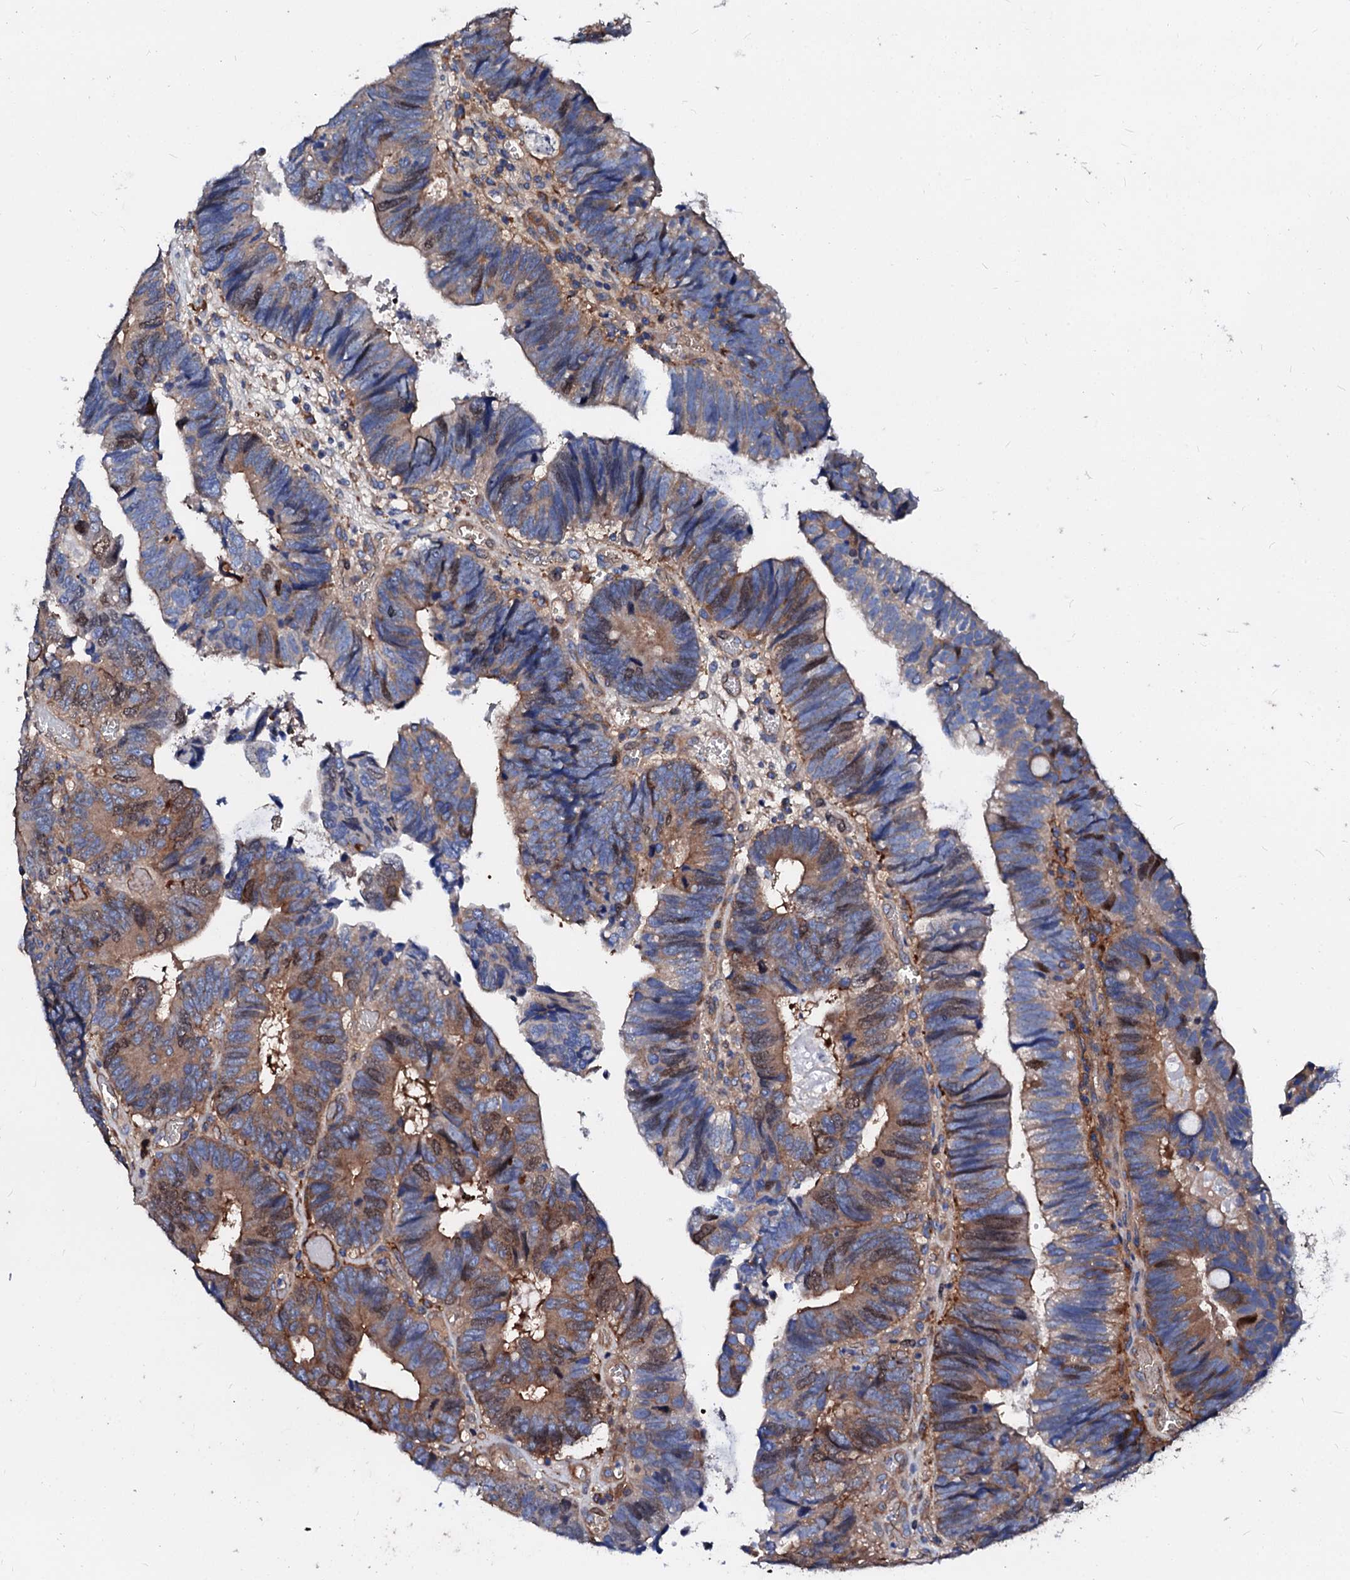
{"staining": {"intensity": "moderate", "quantity": "25%-75%", "location": "cytoplasmic/membranous,nuclear"}, "tissue": "colorectal cancer", "cell_type": "Tumor cells", "image_type": "cancer", "snomed": [{"axis": "morphology", "description": "Adenocarcinoma, NOS"}, {"axis": "topography", "description": "Colon"}], "caption": "Colorectal cancer stained for a protein (brown) exhibits moderate cytoplasmic/membranous and nuclear positive positivity in about 25%-75% of tumor cells.", "gene": "CSKMT", "patient": {"sex": "female", "age": 67}}